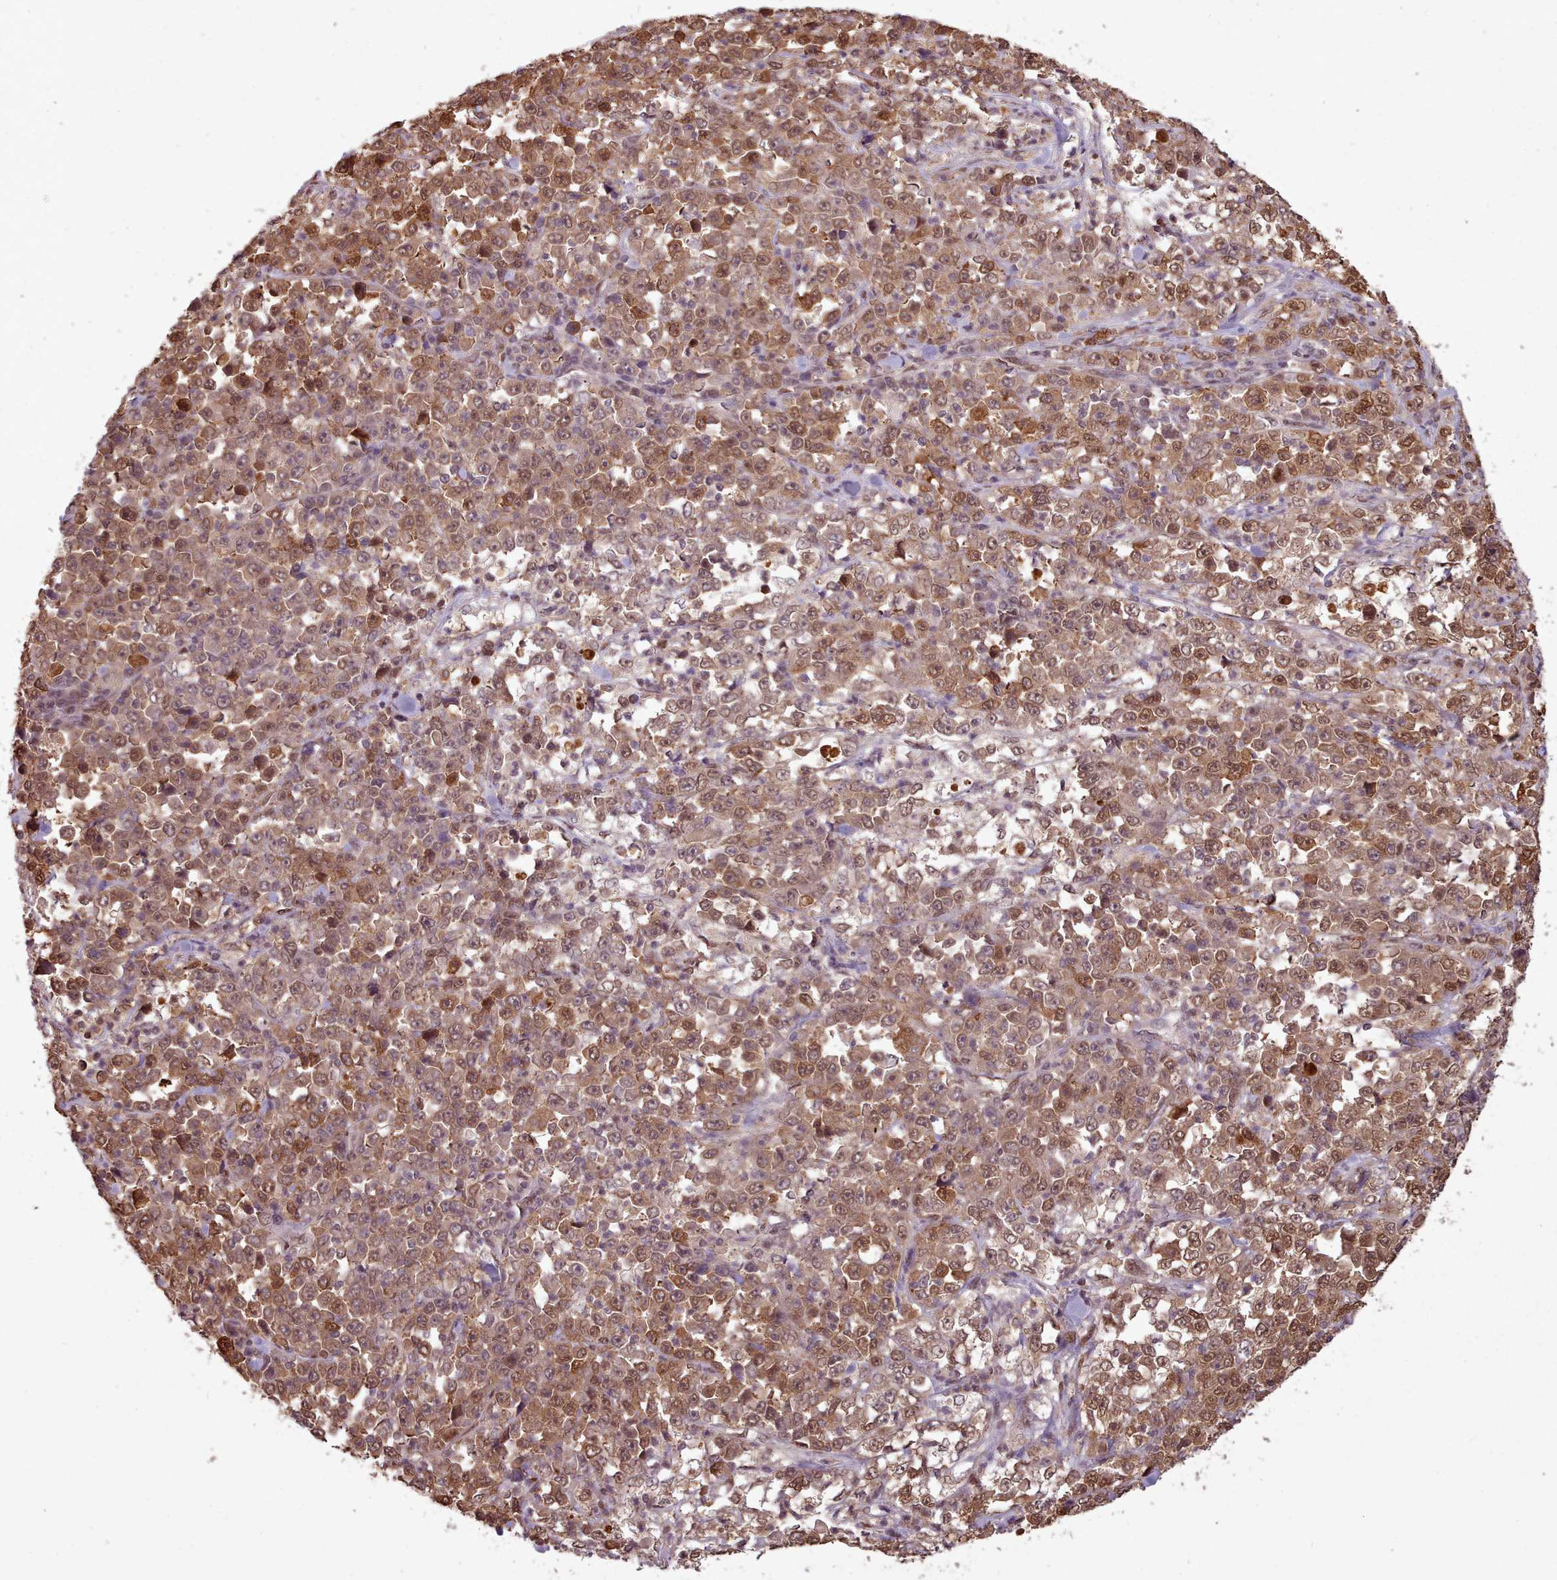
{"staining": {"intensity": "moderate", "quantity": ">75%", "location": "cytoplasmic/membranous,nuclear"}, "tissue": "stomach cancer", "cell_type": "Tumor cells", "image_type": "cancer", "snomed": [{"axis": "morphology", "description": "Normal tissue, NOS"}, {"axis": "morphology", "description": "Adenocarcinoma, NOS"}, {"axis": "topography", "description": "Stomach, upper"}, {"axis": "topography", "description": "Stomach"}], "caption": "Protein staining of adenocarcinoma (stomach) tissue shows moderate cytoplasmic/membranous and nuclear staining in about >75% of tumor cells. (brown staining indicates protein expression, while blue staining denotes nuclei).", "gene": "RPS27A", "patient": {"sex": "male", "age": 59}}